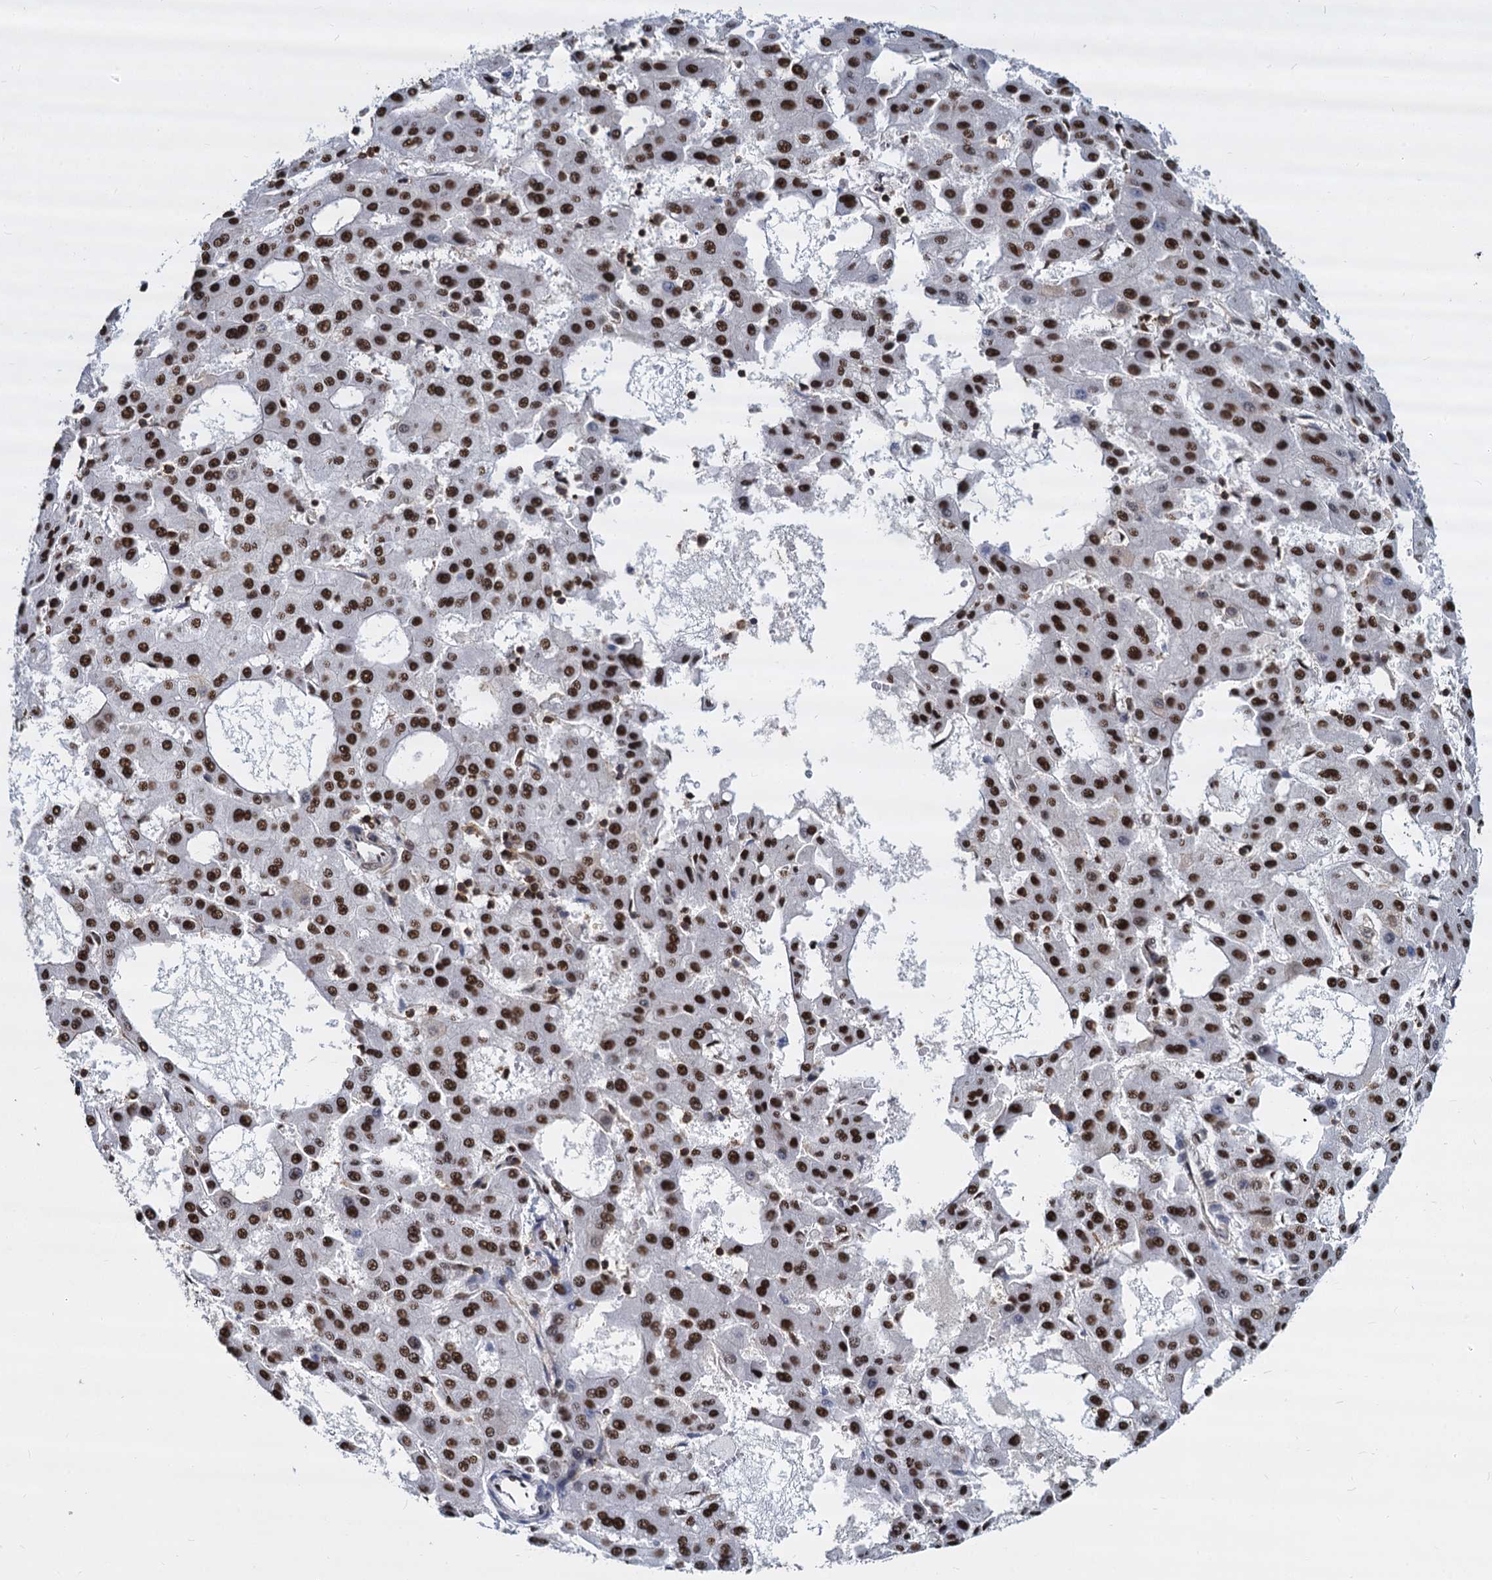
{"staining": {"intensity": "strong", "quantity": ">75%", "location": "nuclear"}, "tissue": "liver cancer", "cell_type": "Tumor cells", "image_type": "cancer", "snomed": [{"axis": "morphology", "description": "Carcinoma, Hepatocellular, NOS"}, {"axis": "topography", "description": "Liver"}], "caption": "Immunohistochemistry of liver cancer (hepatocellular carcinoma) demonstrates high levels of strong nuclear staining in about >75% of tumor cells.", "gene": "DCPS", "patient": {"sex": "male", "age": 47}}